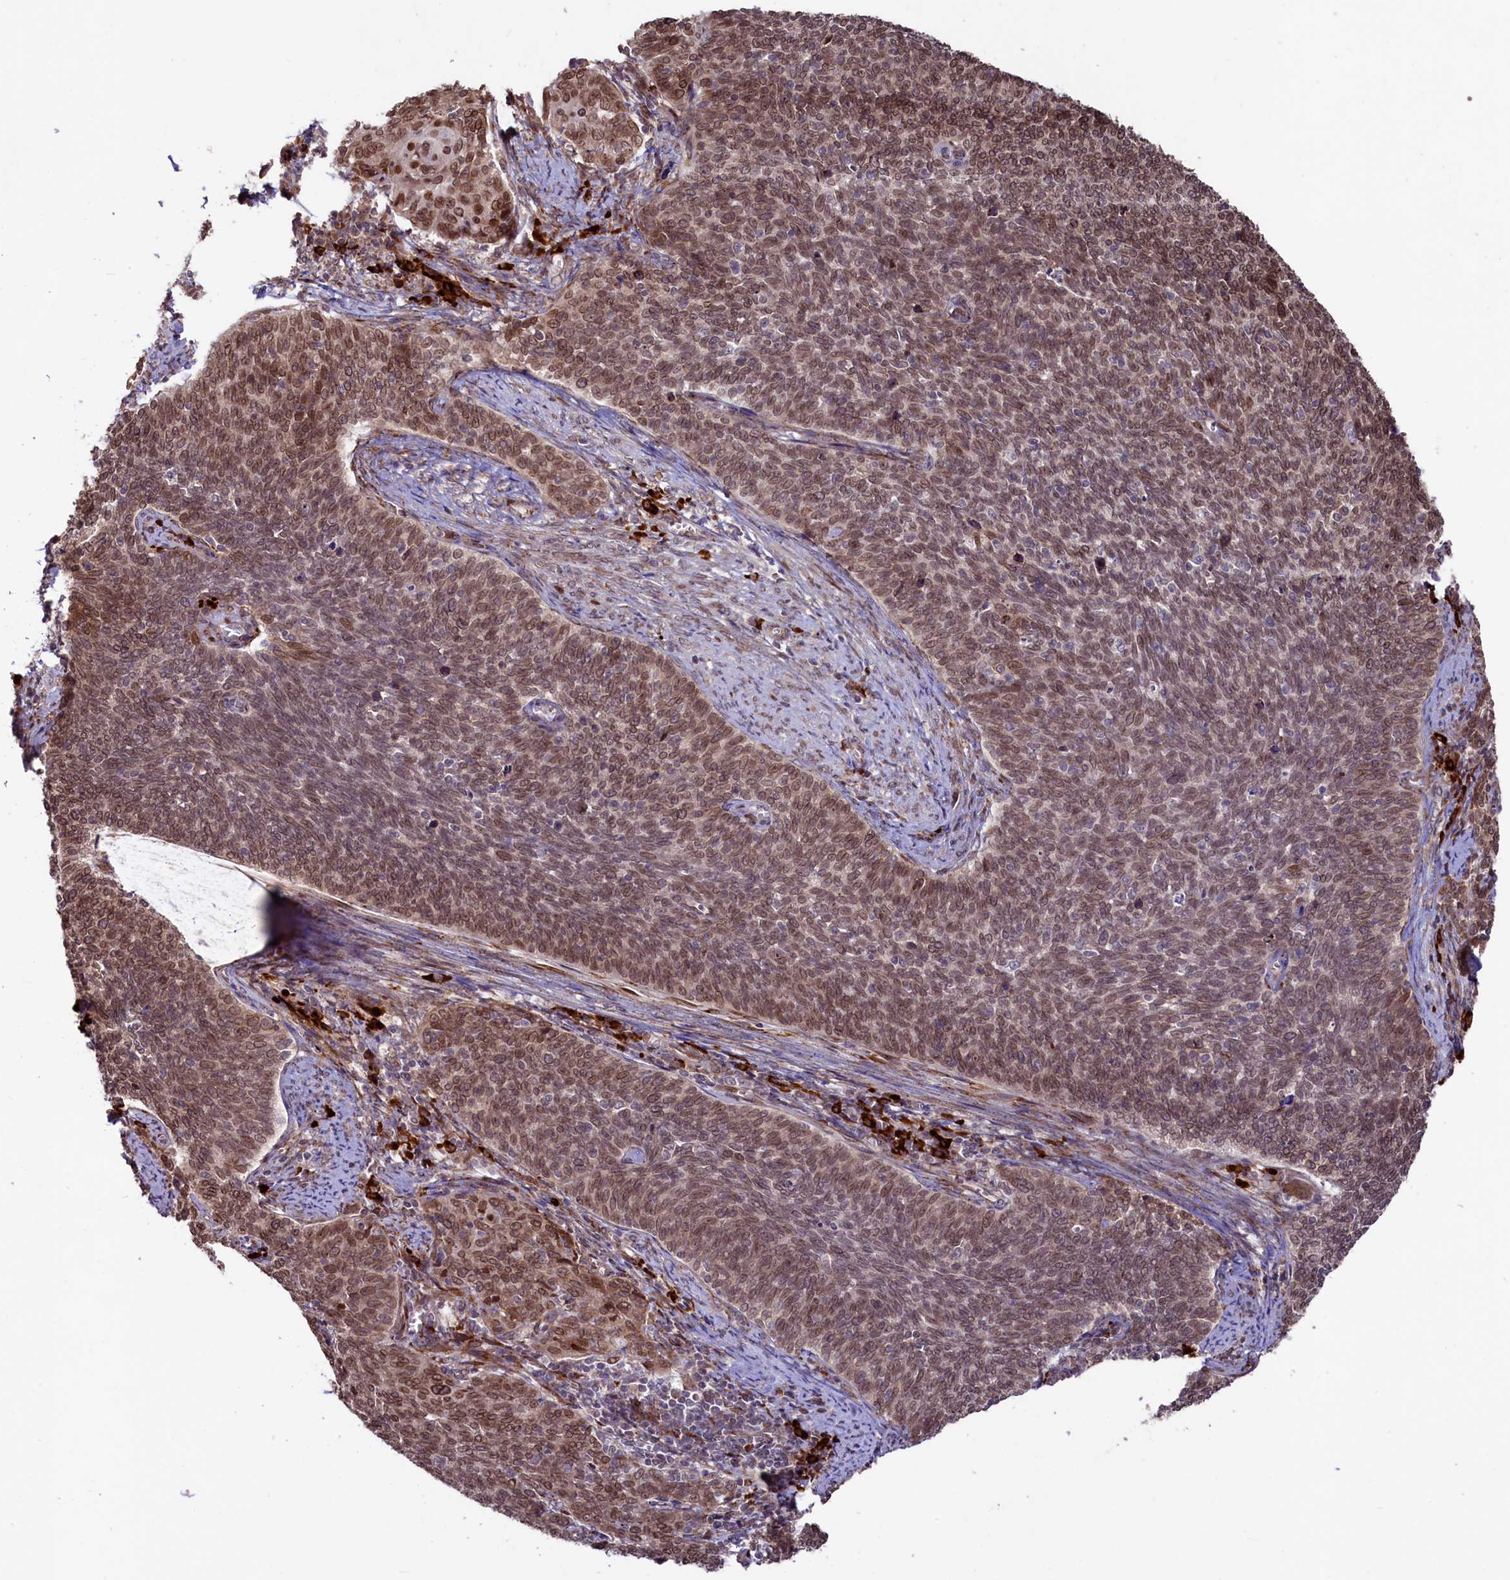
{"staining": {"intensity": "moderate", "quantity": ">75%", "location": "cytoplasmic/membranous,nuclear"}, "tissue": "cervical cancer", "cell_type": "Tumor cells", "image_type": "cancer", "snomed": [{"axis": "morphology", "description": "Squamous cell carcinoma, NOS"}, {"axis": "topography", "description": "Cervix"}], "caption": "This is an image of immunohistochemistry staining of cervical cancer (squamous cell carcinoma), which shows moderate expression in the cytoplasmic/membranous and nuclear of tumor cells.", "gene": "C5orf15", "patient": {"sex": "female", "age": 39}}